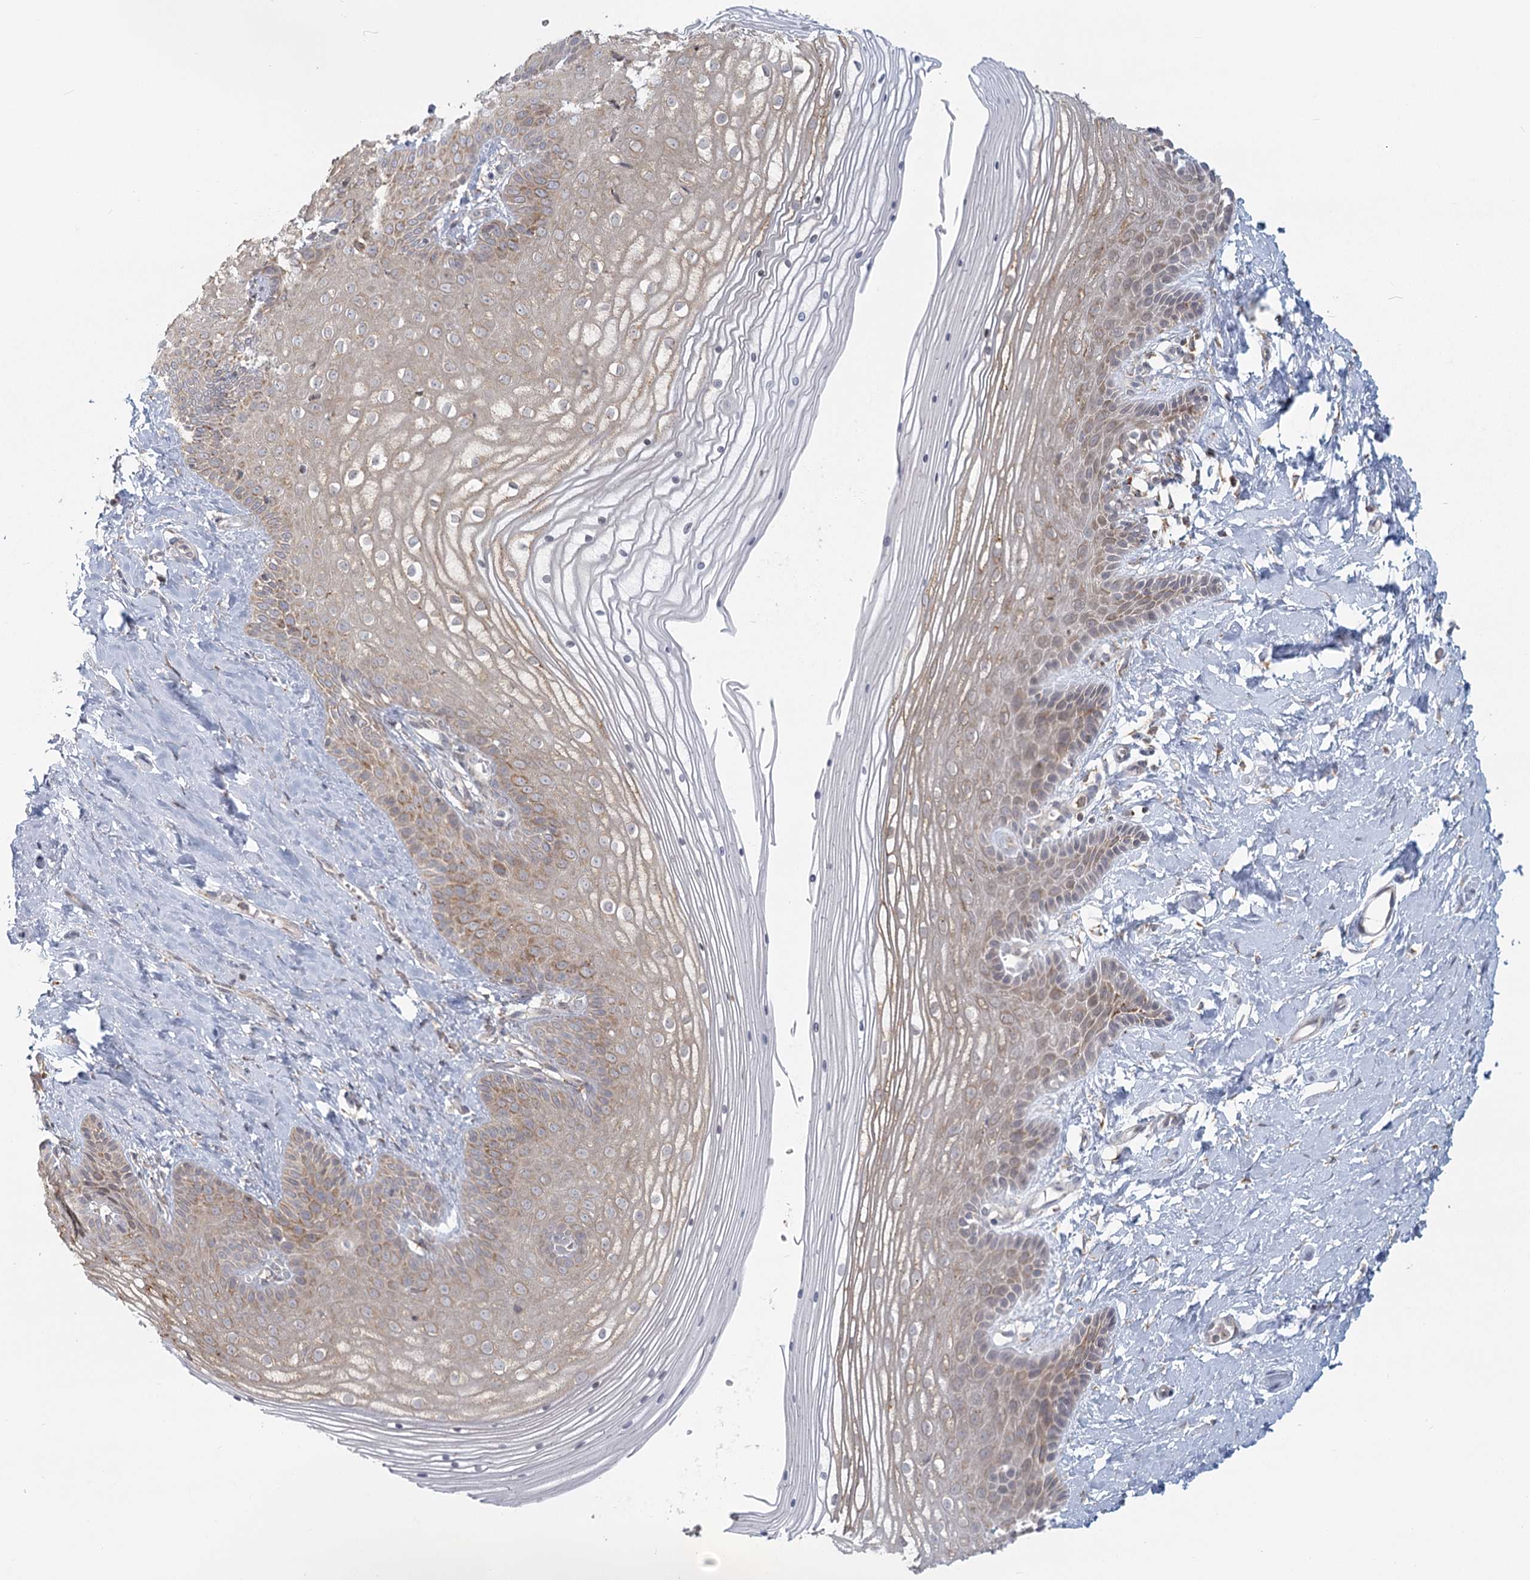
{"staining": {"intensity": "weak", "quantity": "25%-75%", "location": "cytoplasmic/membranous"}, "tissue": "vagina", "cell_type": "Squamous epithelial cells", "image_type": "normal", "snomed": [{"axis": "morphology", "description": "Normal tissue, NOS"}, {"axis": "topography", "description": "Vagina"}, {"axis": "topography", "description": "Cervix"}], "caption": "Immunohistochemistry histopathology image of normal vagina: human vagina stained using immunohistochemistry displays low levels of weak protein expression localized specifically in the cytoplasmic/membranous of squamous epithelial cells, appearing as a cytoplasmic/membranous brown color.", "gene": "LACTB", "patient": {"sex": "female", "age": 40}}